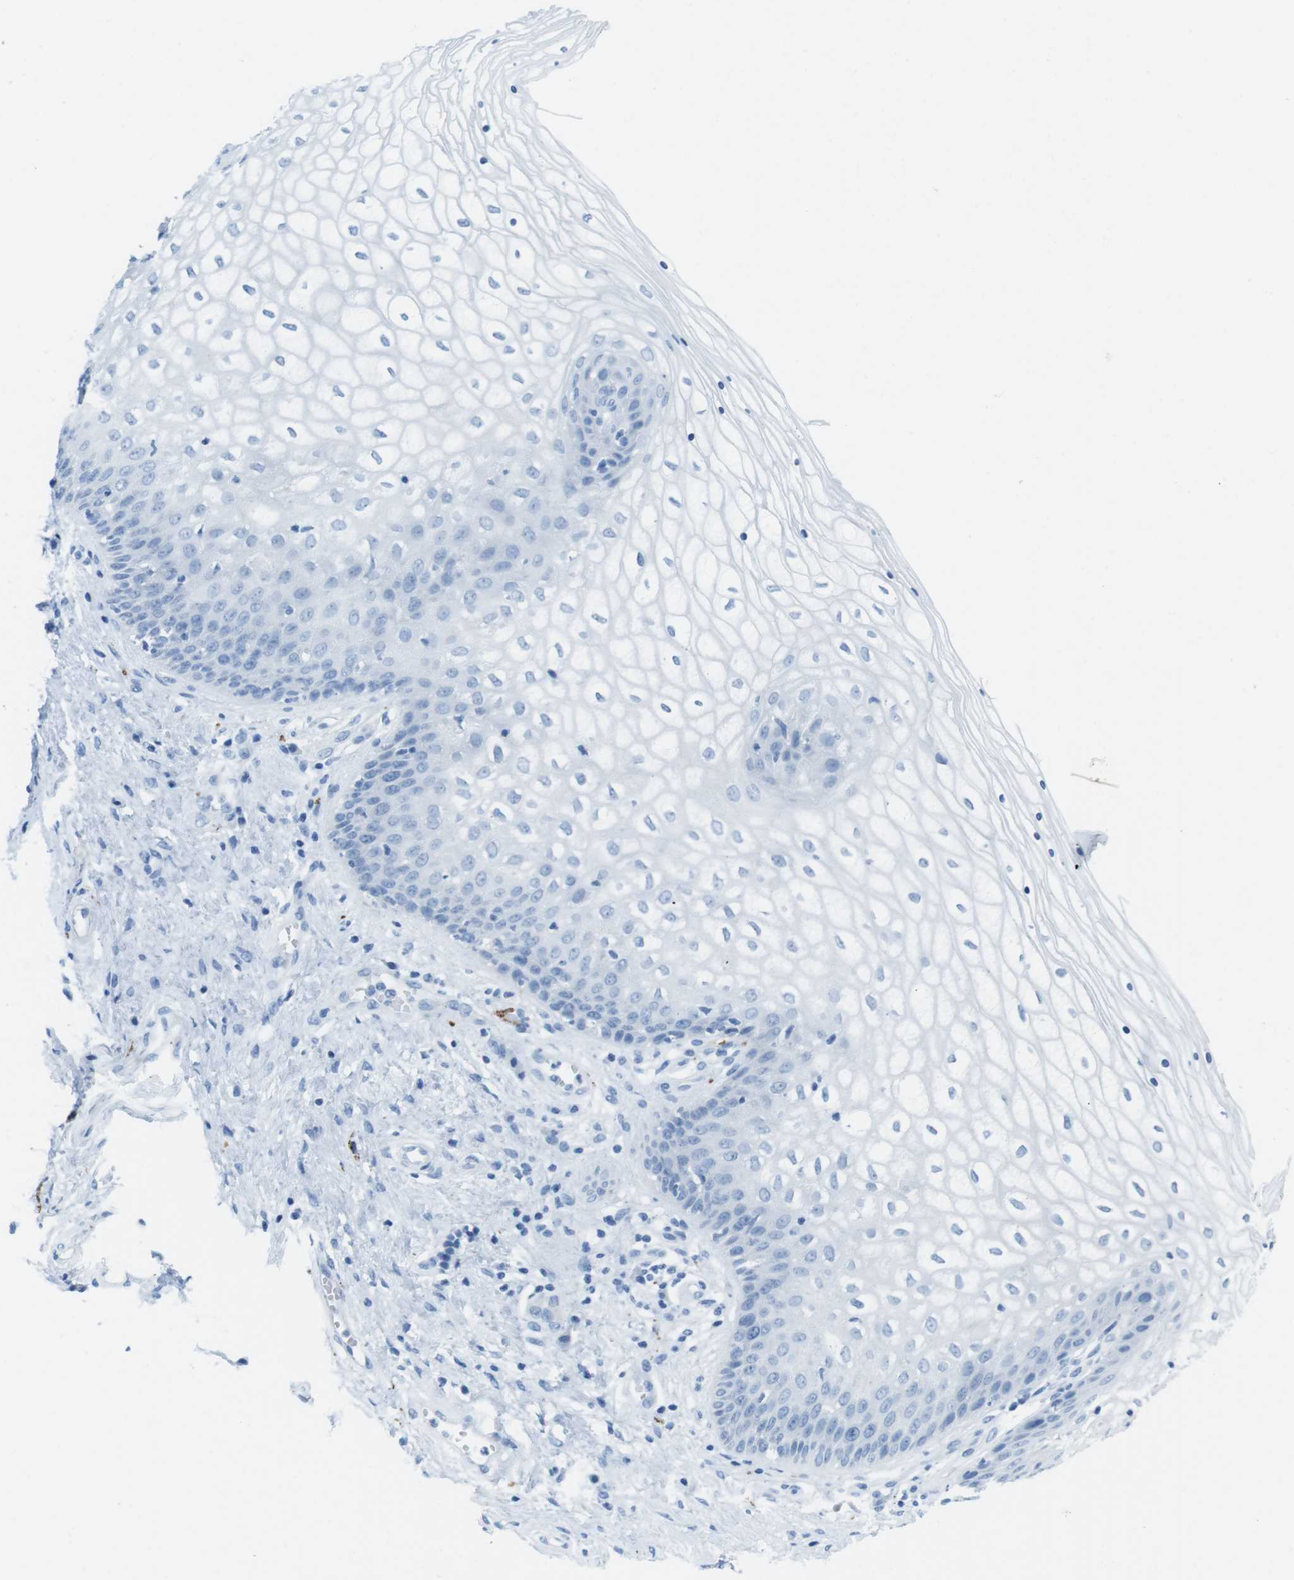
{"staining": {"intensity": "negative", "quantity": "none", "location": "none"}, "tissue": "vagina", "cell_type": "Squamous epithelial cells", "image_type": "normal", "snomed": [{"axis": "morphology", "description": "Normal tissue, NOS"}, {"axis": "topography", "description": "Vagina"}], "caption": "IHC photomicrograph of benign vagina: human vagina stained with DAB (3,3'-diaminobenzidine) demonstrates no significant protein positivity in squamous epithelial cells.", "gene": "GAP43", "patient": {"sex": "female", "age": 34}}